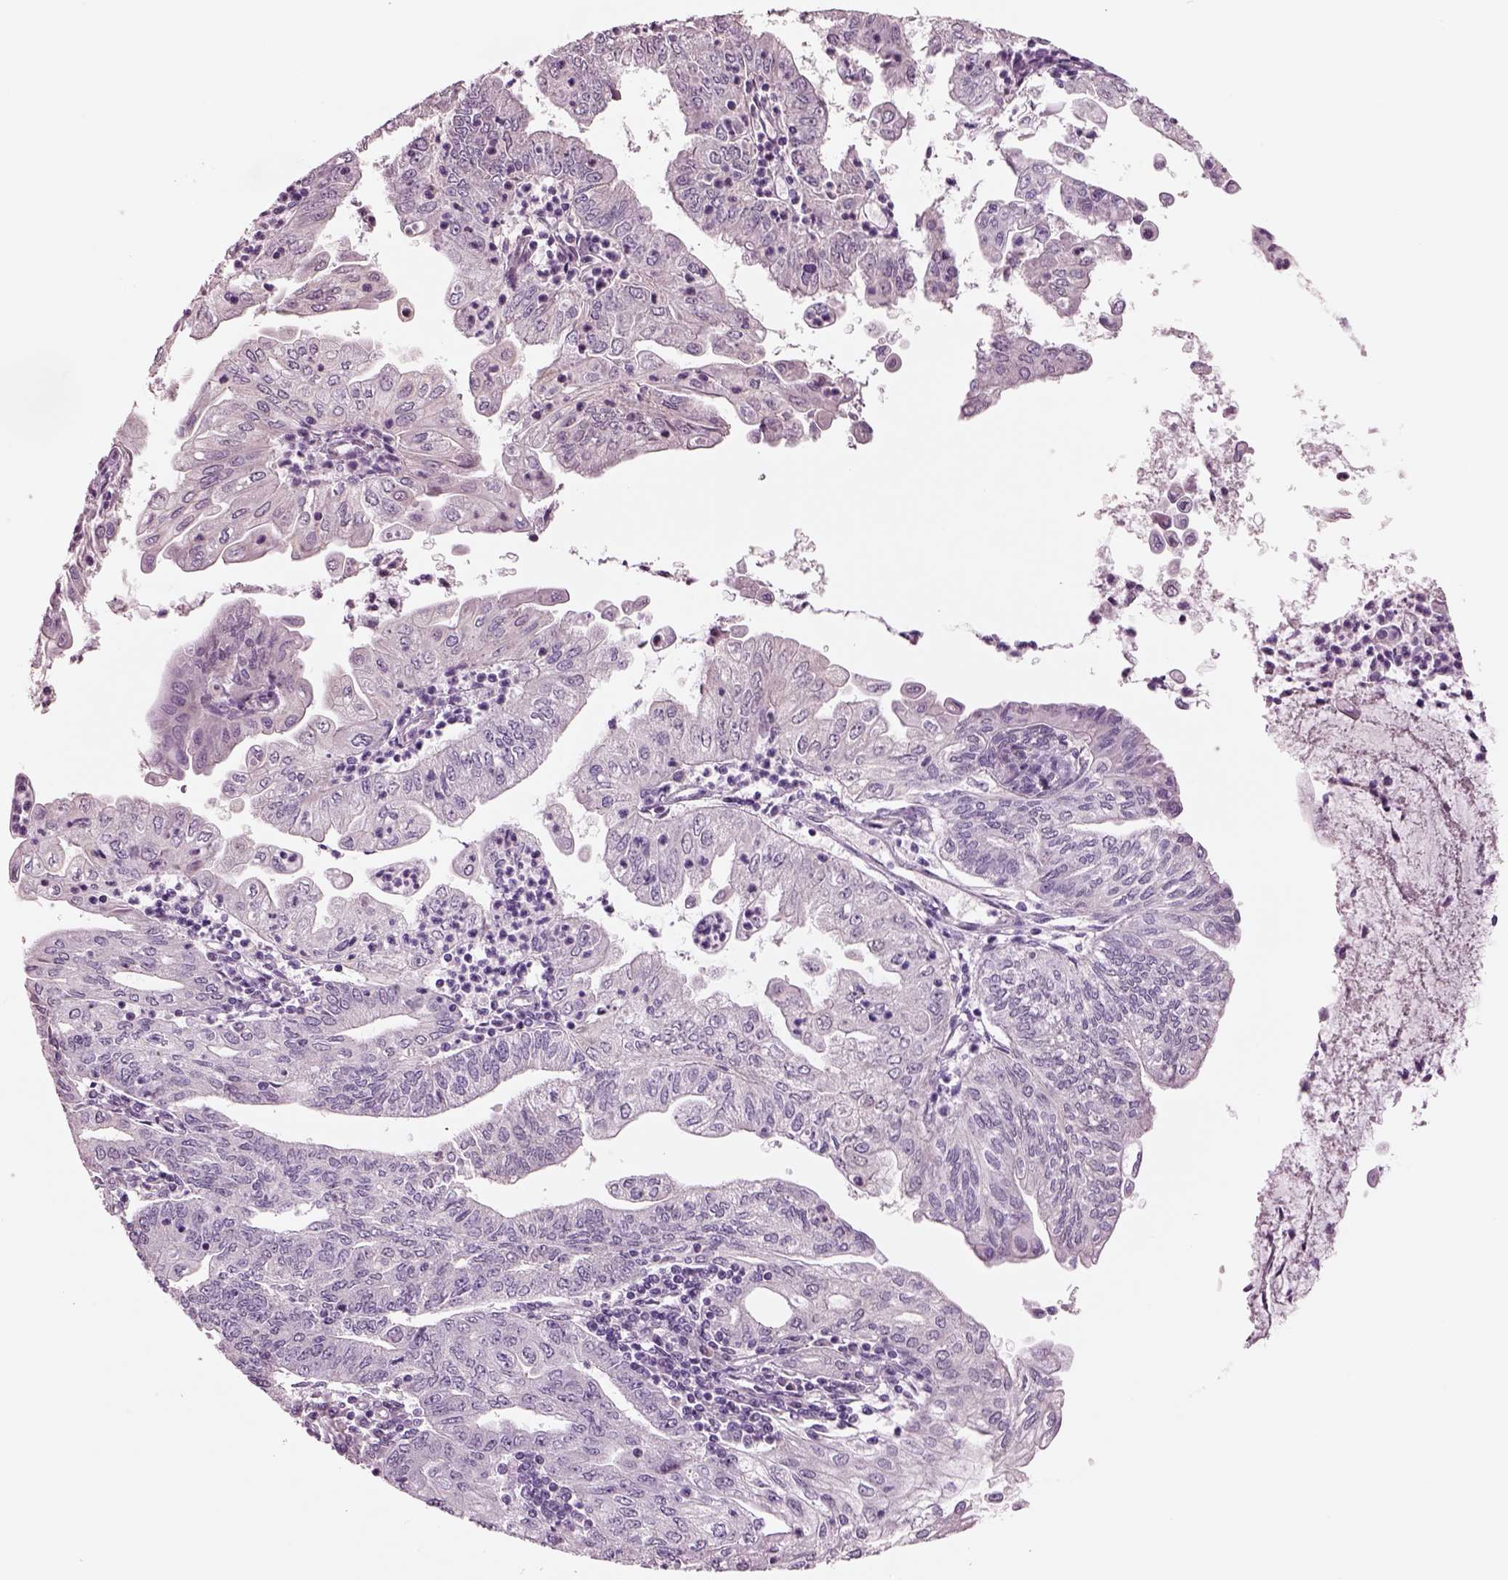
{"staining": {"intensity": "negative", "quantity": "none", "location": "none"}, "tissue": "endometrial cancer", "cell_type": "Tumor cells", "image_type": "cancer", "snomed": [{"axis": "morphology", "description": "Adenocarcinoma, NOS"}, {"axis": "topography", "description": "Endometrium"}], "caption": "Human endometrial cancer (adenocarcinoma) stained for a protein using IHC displays no expression in tumor cells.", "gene": "SEPHS1", "patient": {"sex": "female", "age": 55}}